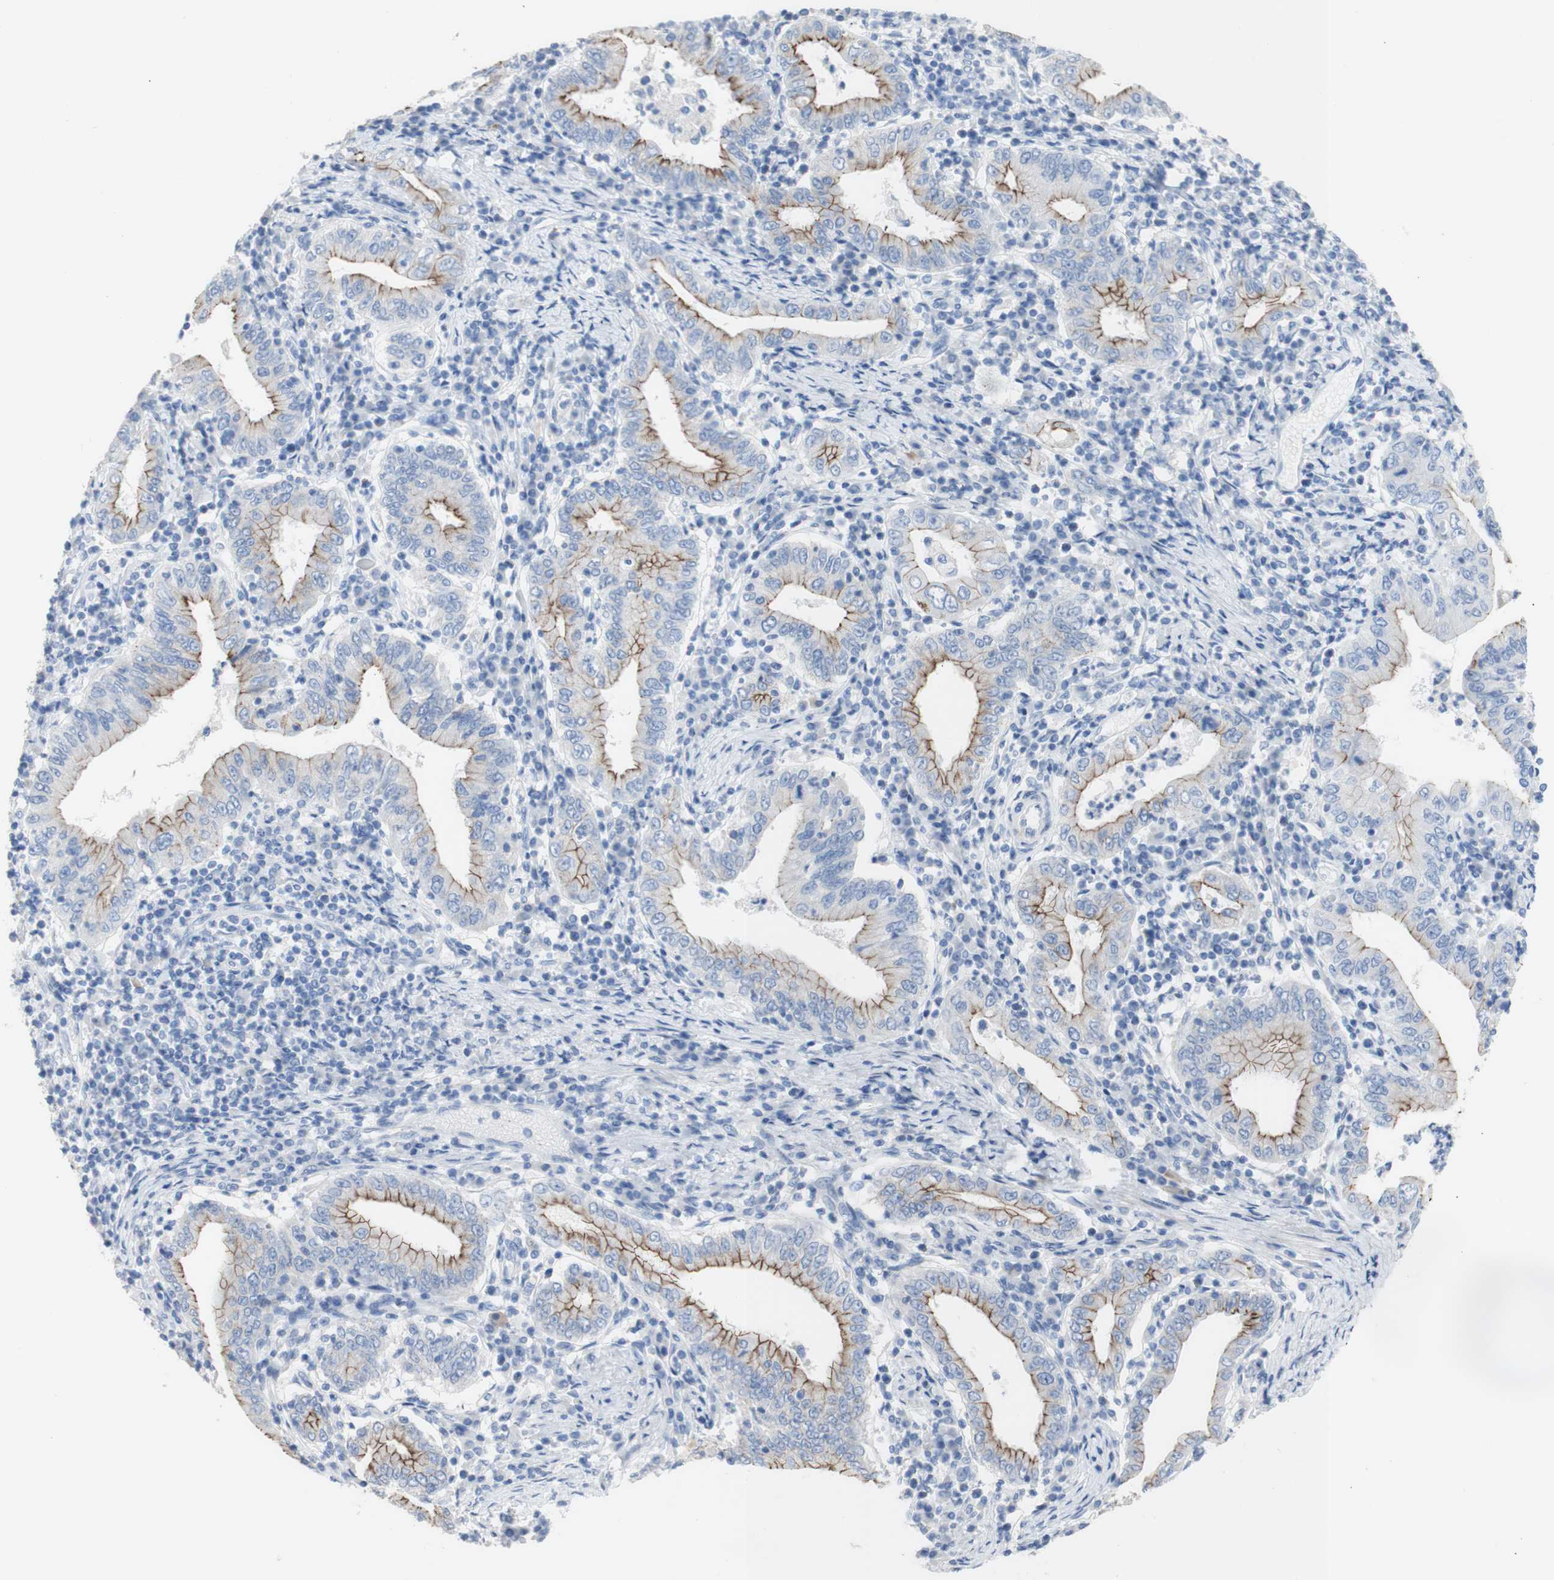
{"staining": {"intensity": "strong", "quantity": "25%-75%", "location": "cytoplasmic/membranous"}, "tissue": "stomach cancer", "cell_type": "Tumor cells", "image_type": "cancer", "snomed": [{"axis": "morphology", "description": "Normal tissue, NOS"}, {"axis": "morphology", "description": "Adenocarcinoma, NOS"}, {"axis": "topography", "description": "Esophagus"}, {"axis": "topography", "description": "Stomach, upper"}, {"axis": "topography", "description": "Peripheral nerve tissue"}], "caption": "Protein expression analysis of stomach adenocarcinoma shows strong cytoplasmic/membranous staining in approximately 25%-75% of tumor cells. The protein is shown in brown color, while the nuclei are stained blue.", "gene": "DSC2", "patient": {"sex": "male", "age": 62}}